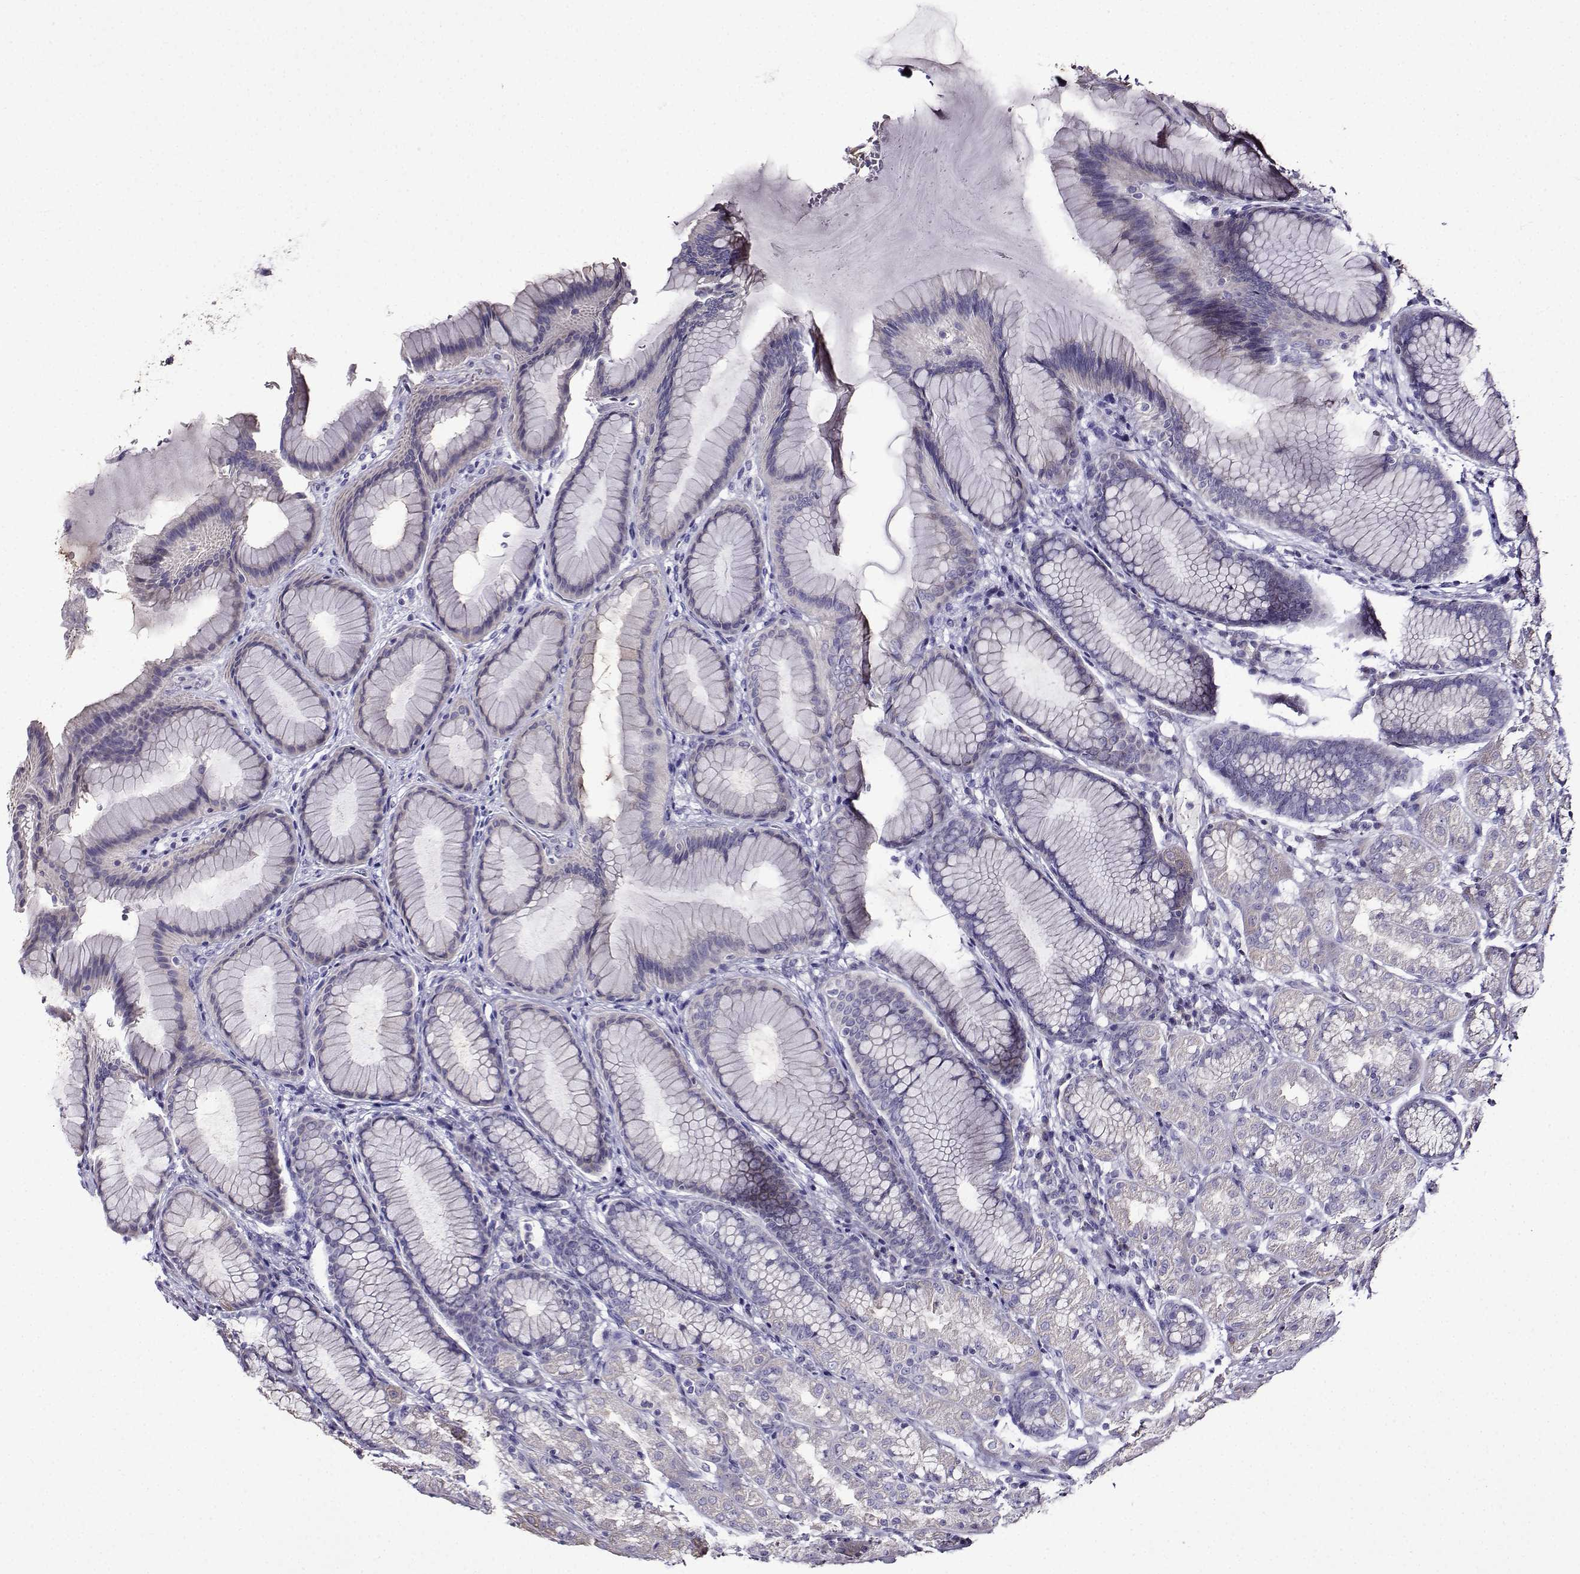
{"staining": {"intensity": "moderate", "quantity": "<25%", "location": "cytoplasmic/membranous"}, "tissue": "stomach", "cell_type": "Glandular cells", "image_type": "normal", "snomed": [{"axis": "morphology", "description": "Normal tissue, NOS"}, {"axis": "morphology", "description": "Adenocarcinoma, NOS"}, {"axis": "topography", "description": "Stomach"}], "caption": "Protein staining of normal stomach exhibits moderate cytoplasmic/membranous expression in about <25% of glandular cells. (Brightfield microscopy of DAB IHC at high magnification).", "gene": "TMEM266", "patient": {"sex": "female", "age": 79}}